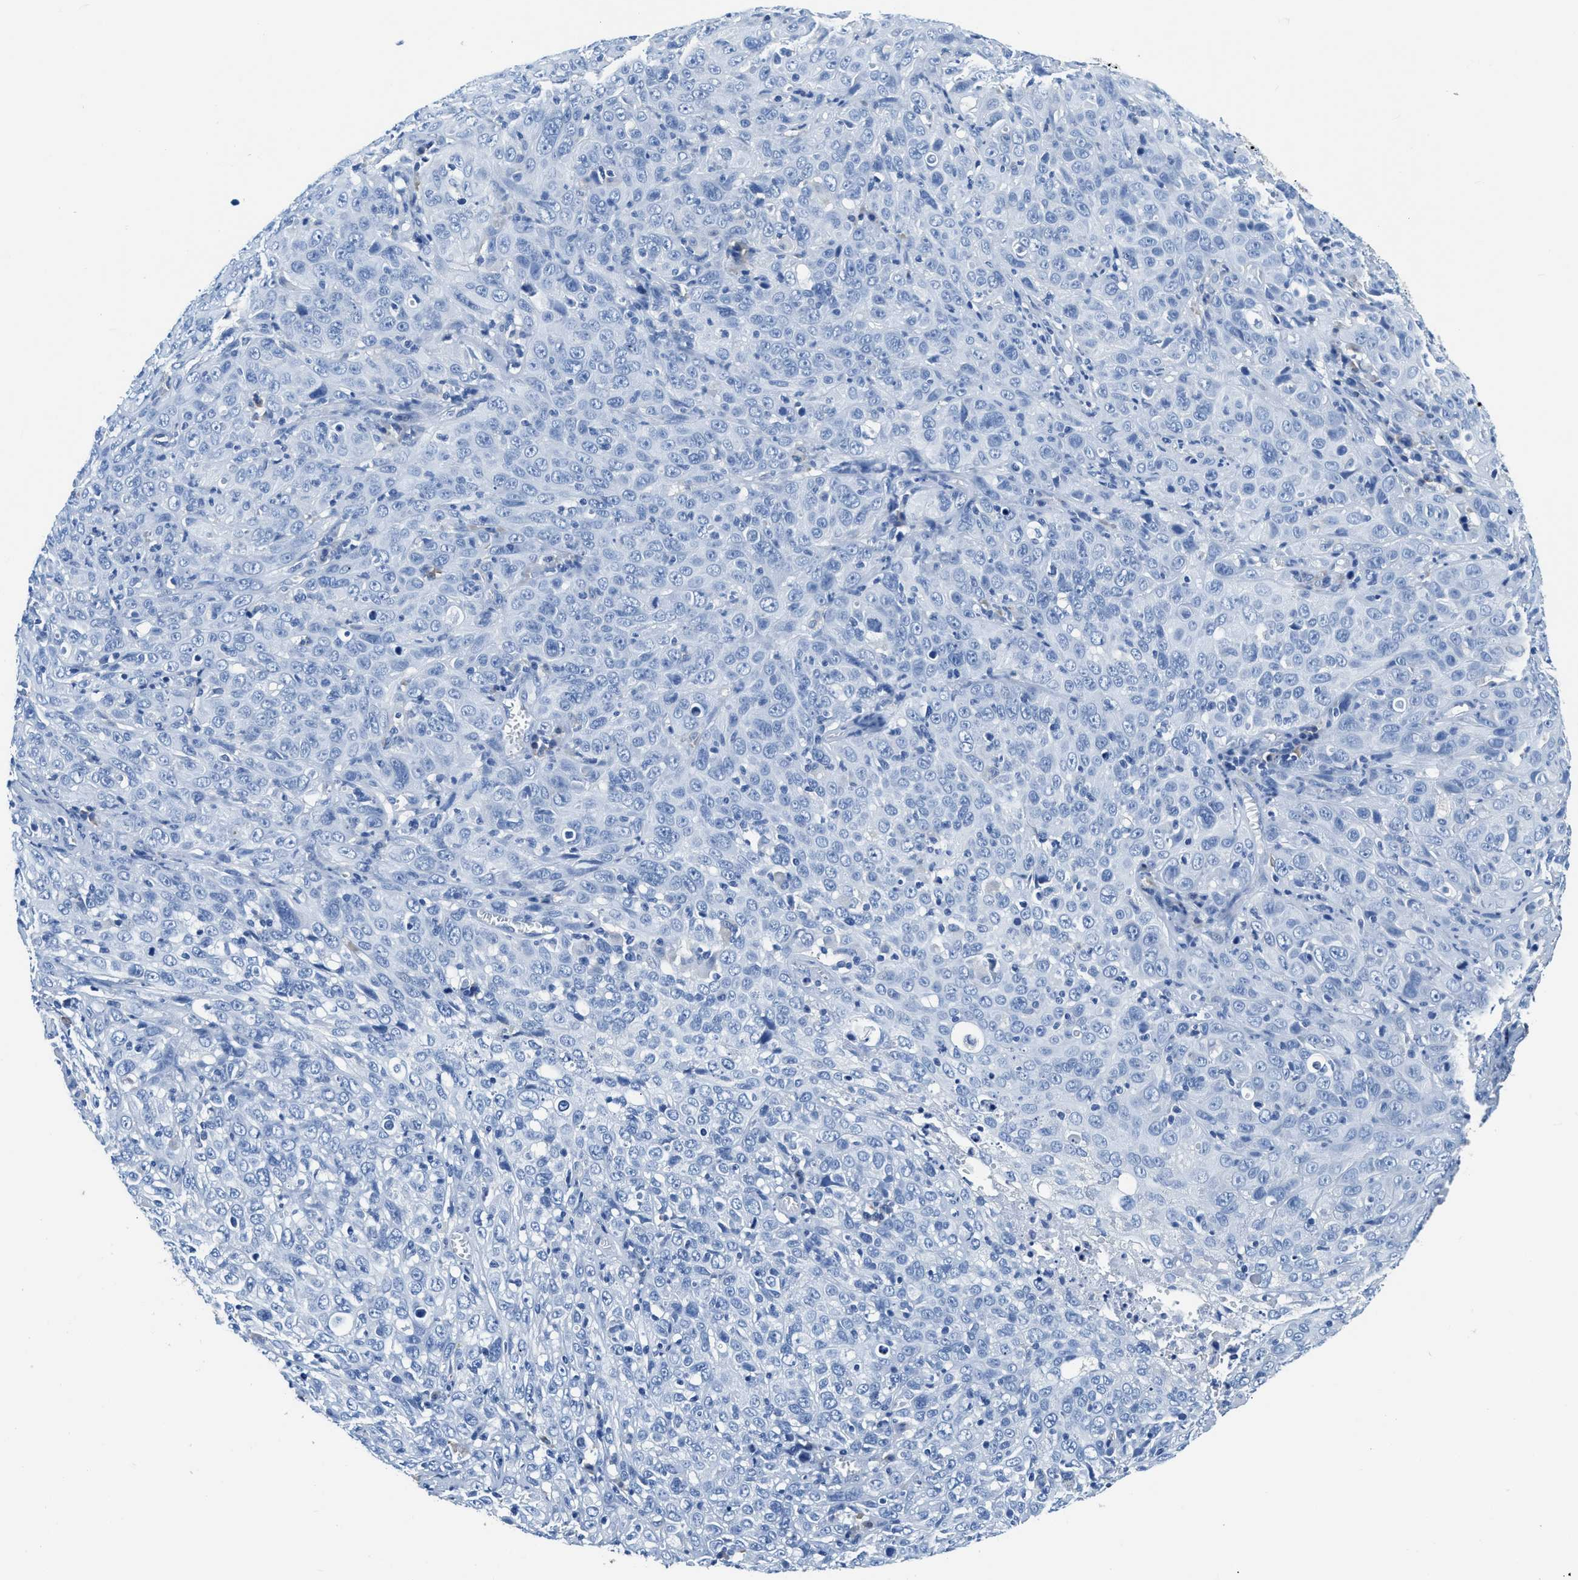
{"staining": {"intensity": "negative", "quantity": "none", "location": "none"}, "tissue": "cervical cancer", "cell_type": "Tumor cells", "image_type": "cancer", "snomed": [{"axis": "morphology", "description": "Squamous cell carcinoma, NOS"}, {"axis": "topography", "description": "Cervix"}], "caption": "Histopathology image shows no significant protein staining in tumor cells of cervical cancer. (DAB immunohistochemistry (IHC) visualized using brightfield microscopy, high magnification).", "gene": "ZDHHC13", "patient": {"sex": "female", "age": 46}}